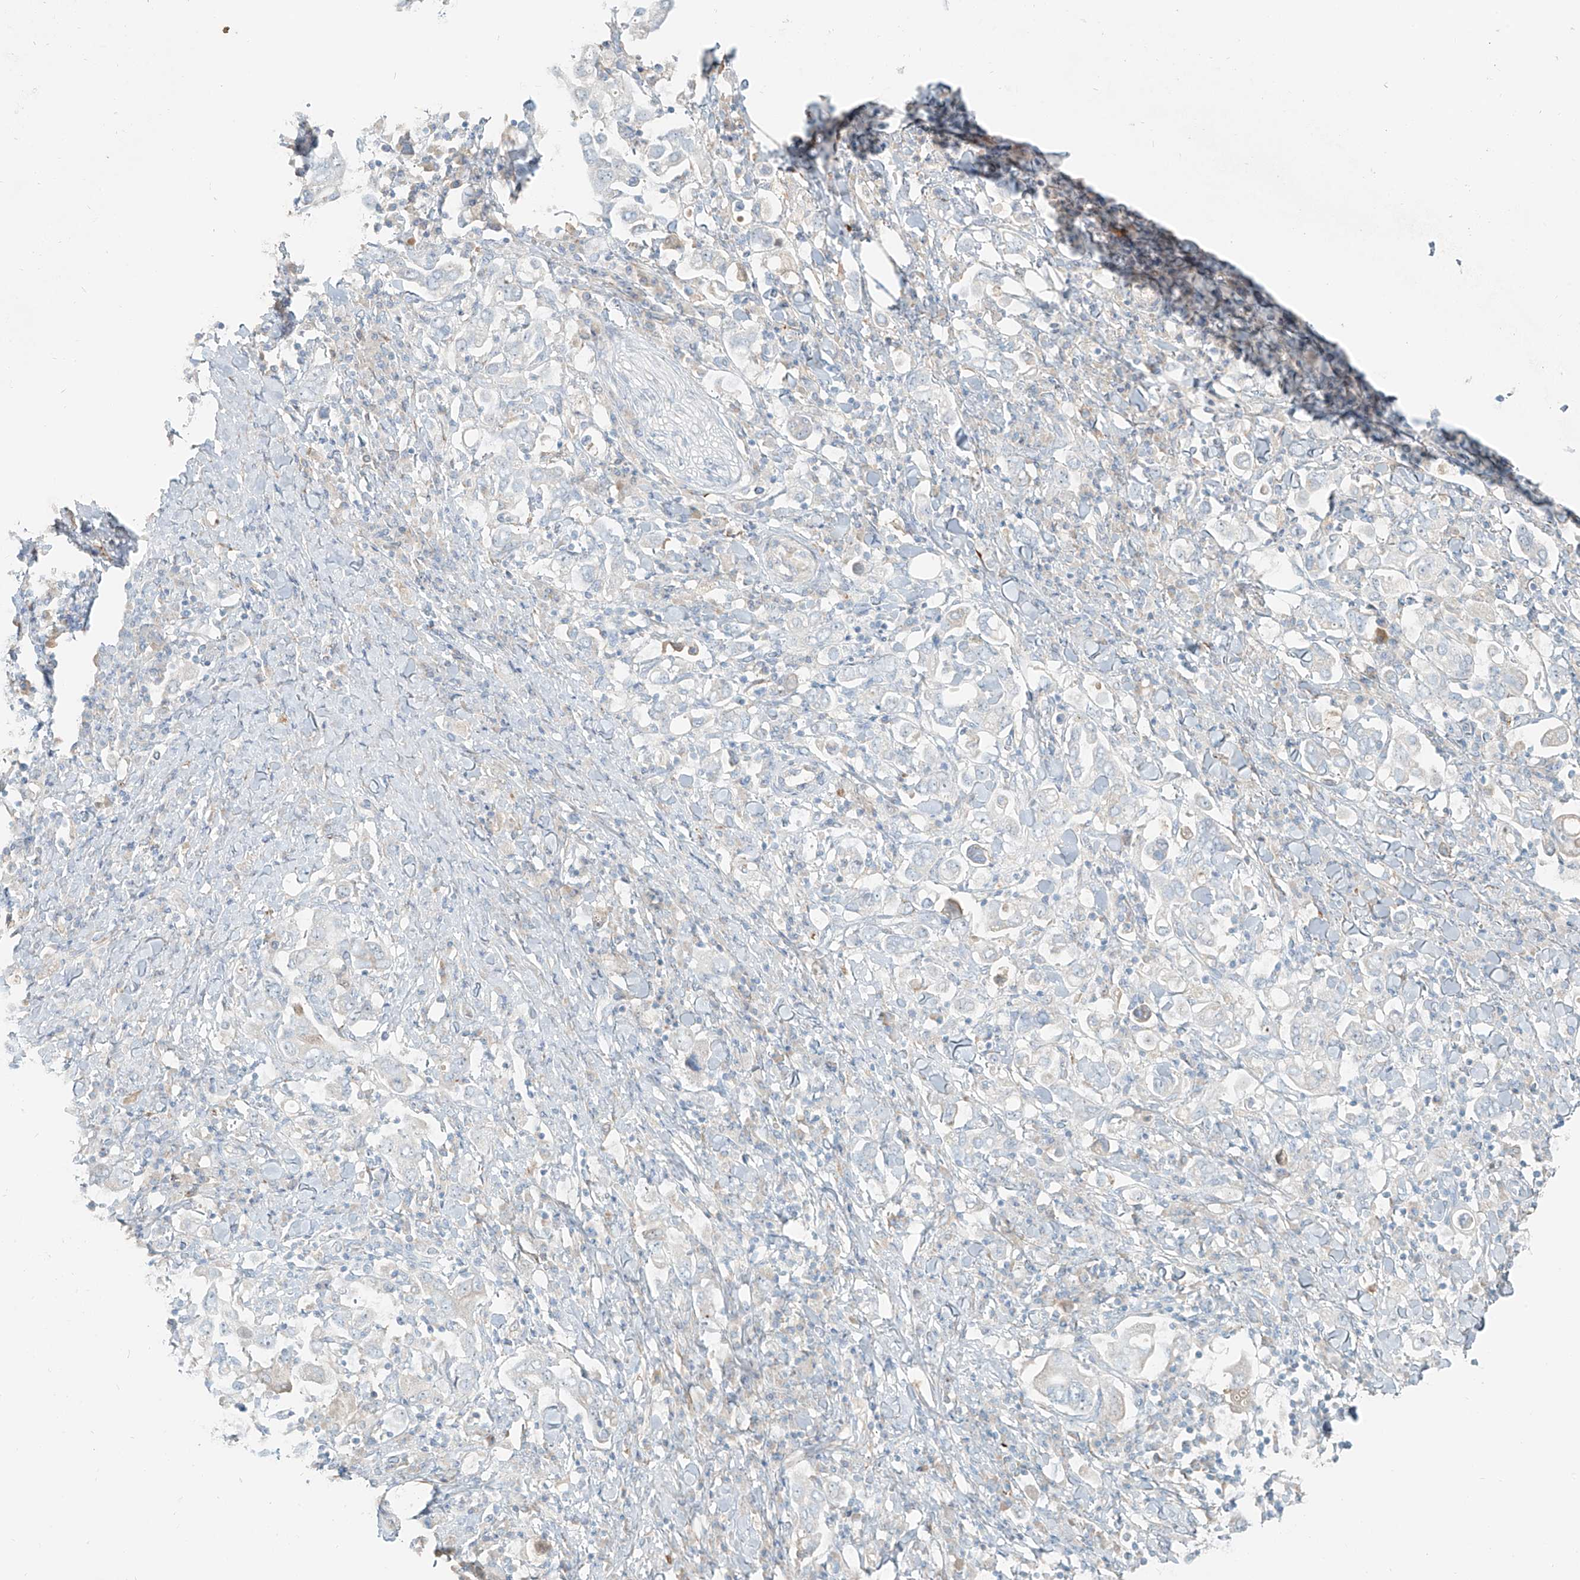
{"staining": {"intensity": "negative", "quantity": "none", "location": "none"}, "tissue": "stomach cancer", "cell_type": "Tumor cells", "image_type": "cancer", "snomed": [{"axis": "morphology", "description": "Adenocarcinoma, NOS"}, {"axis": "topography", "description": "Stomach, upper"}], "caption": "IHC photomicrograph of neoplastic tissue: human stomach cancer (adenocarcinoma) stained with DAB (3,3'-diaminobenzidine) demonstrates no significant protein expression in tumor cells. (DAB immunohistochemistry, high magnification).", "gene": "FSTL1", "patient": {"sex": "male", "age": 62}}